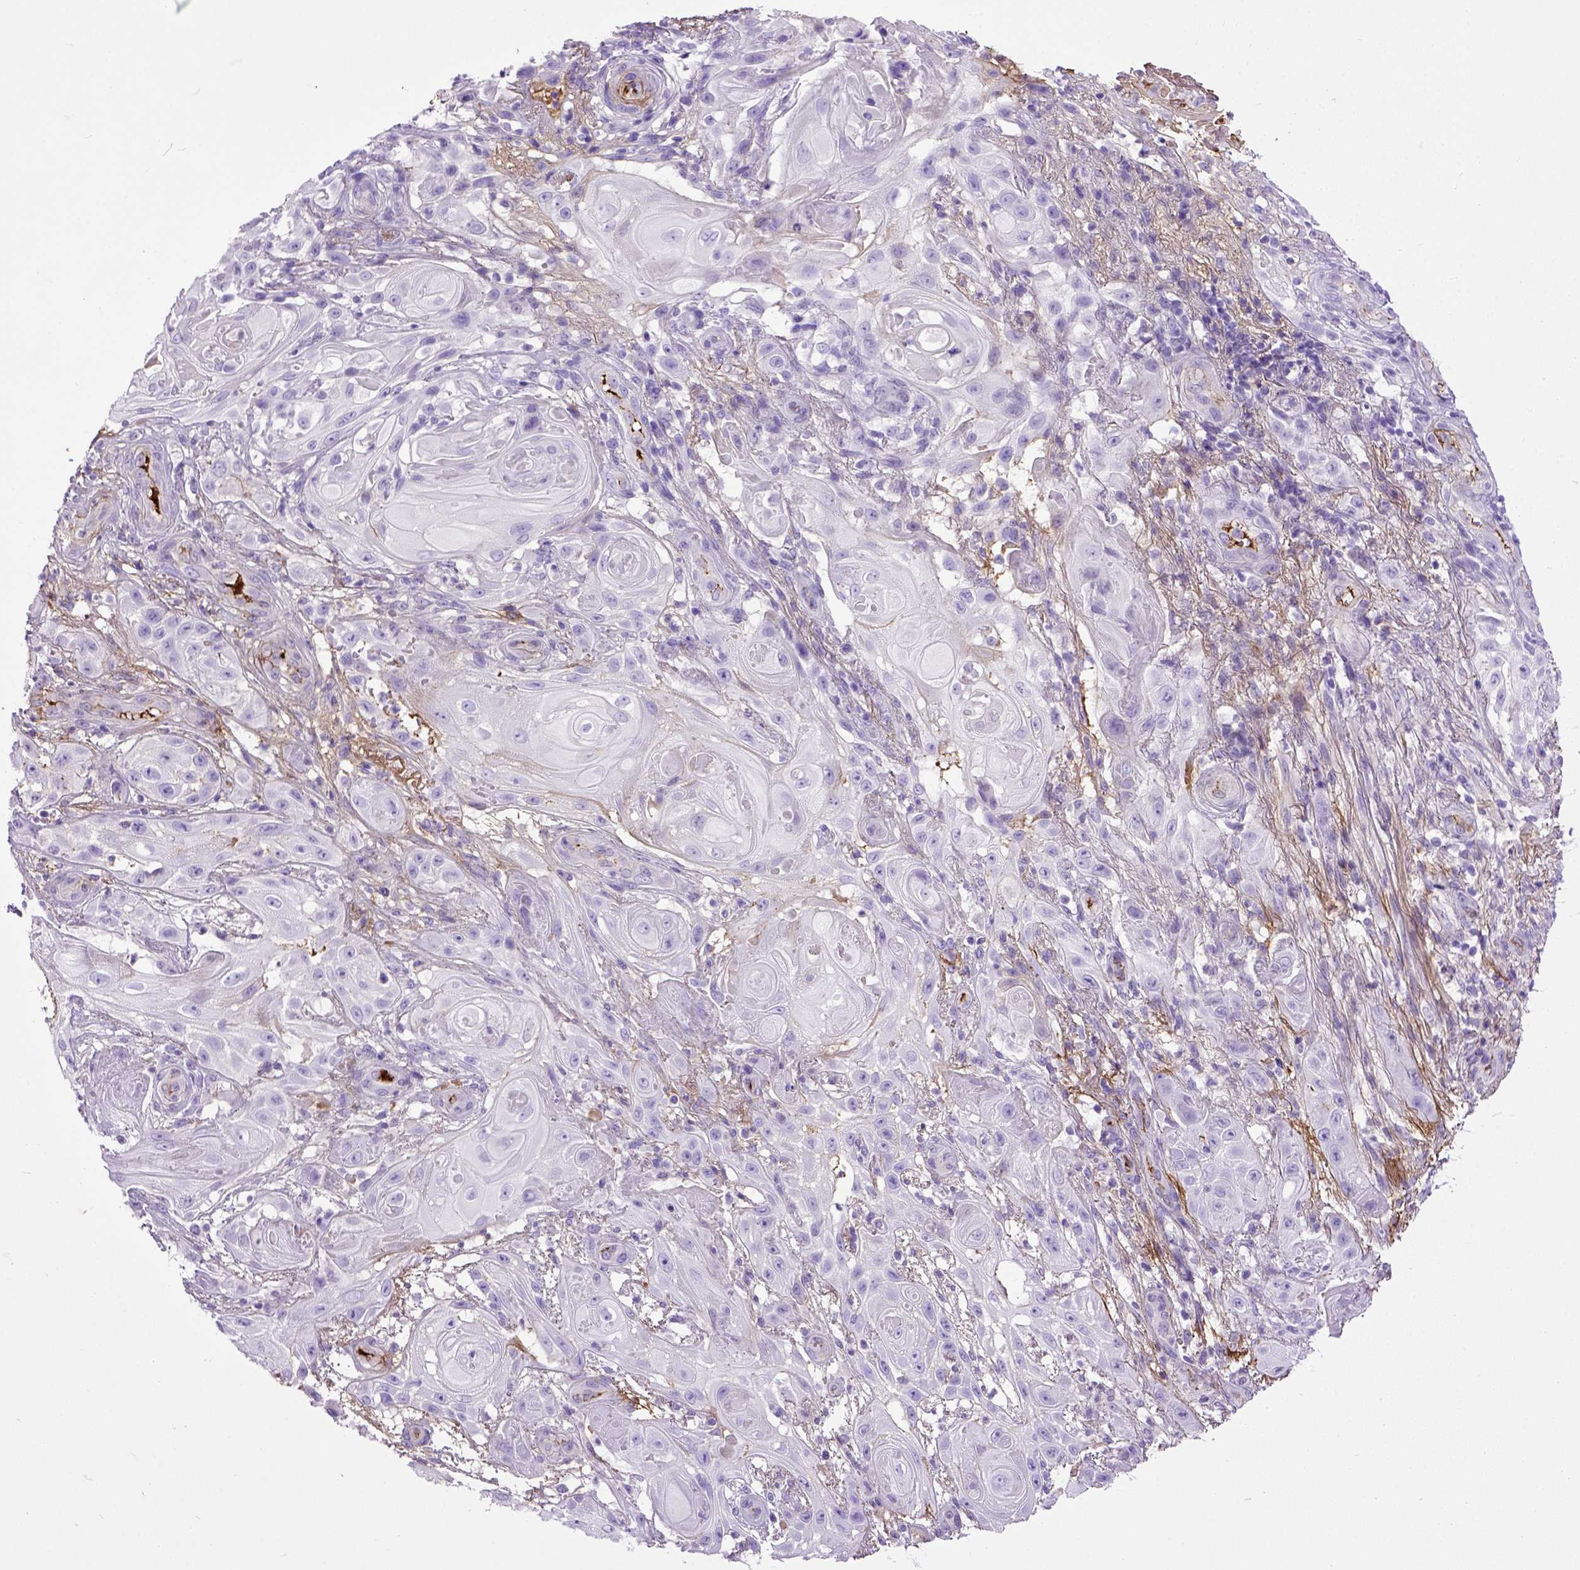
{"staining": {"intensity": "negative", "quantity": "none", "location": "none"}, "tissue": "skin cancer", "cell_type": "Tumor cells", "image_type": "cancer", "snomed": [{"axis": "morphology", "description": "Squamous cell carcinoma, NOS"}, {"axis": "topography", "description": "Skin"}], "caption": "Human skin cancer (squamous cell carcinoma) stained for a protein using immunohistochemistry (IHC) displays no staining in tumor cells.", "gene": "ADAMTS8", "patient": {"sex": "male", "age": 62}}